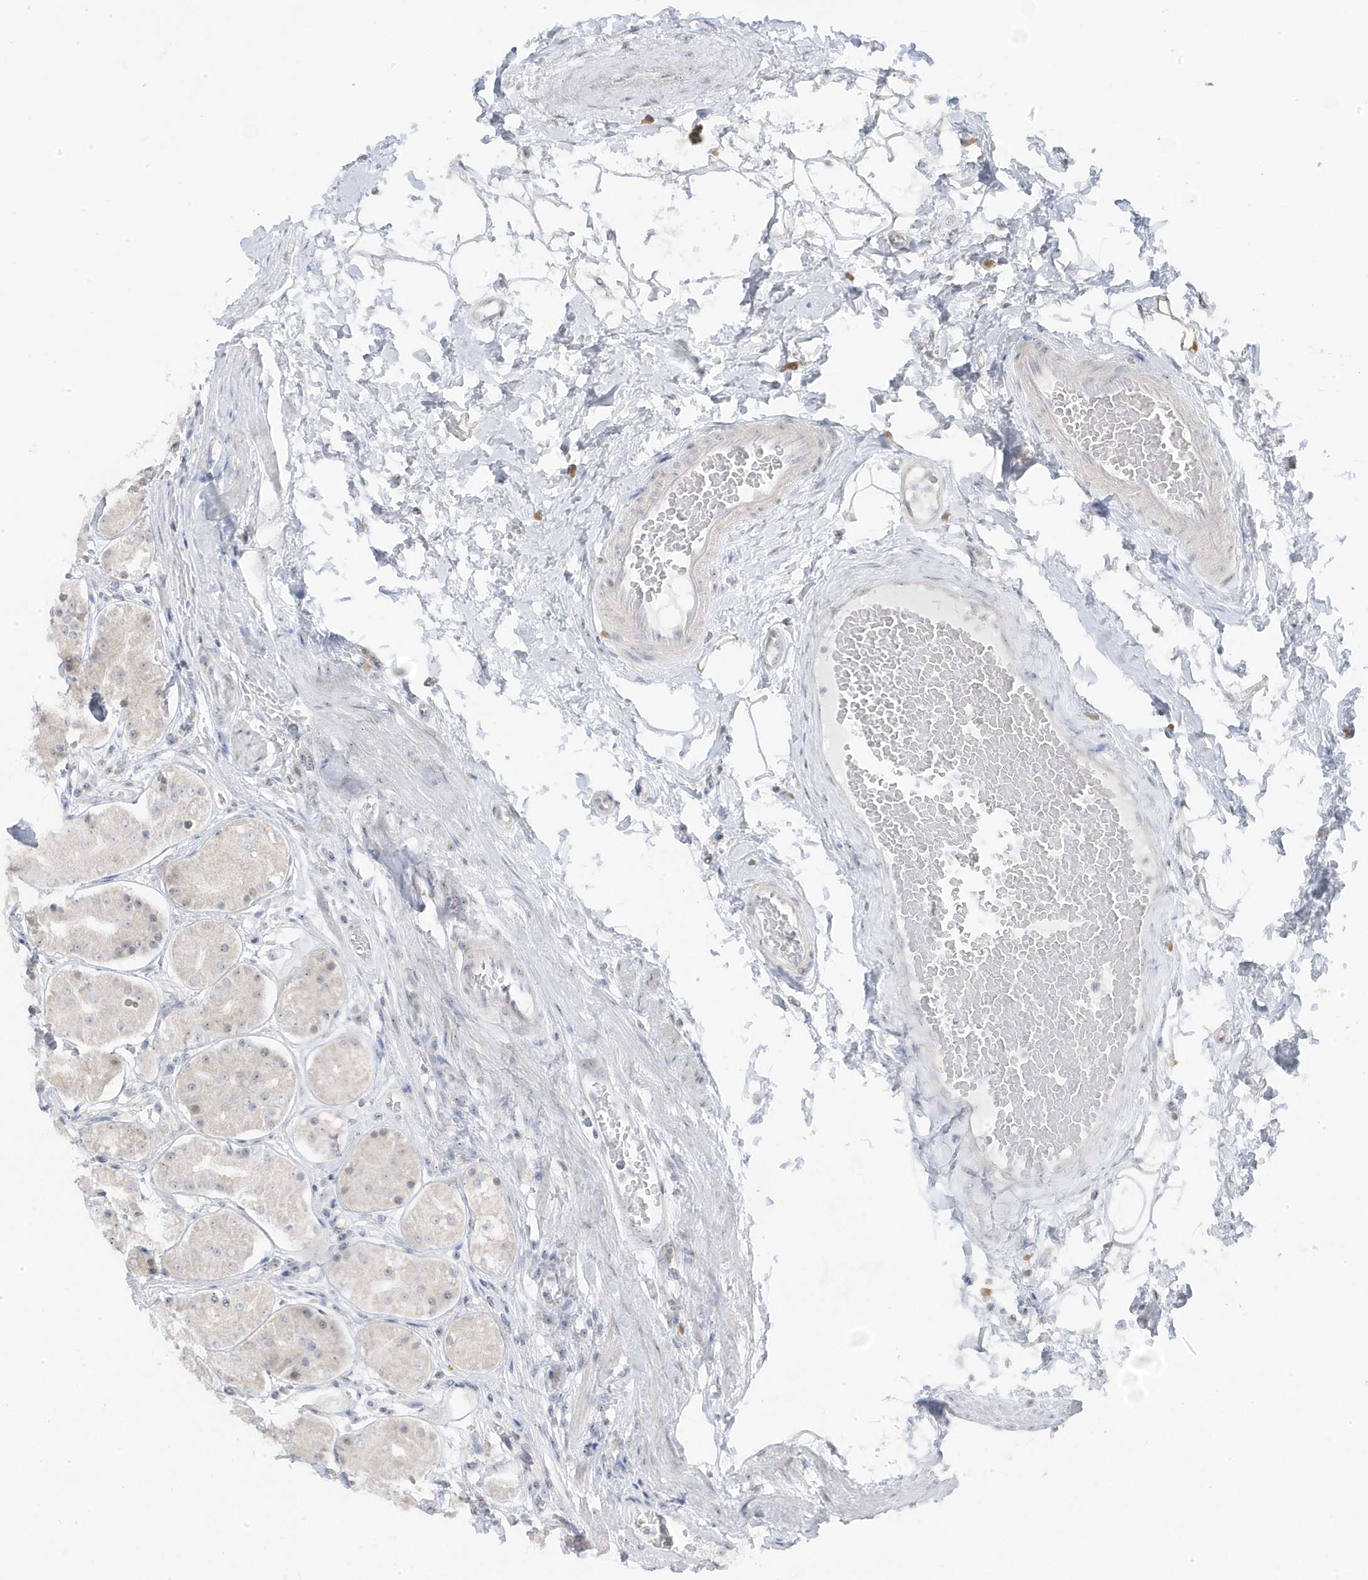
{"staining": {"intensity": "weak", "quantity": "<25%", "location": "cytoplasmic/membranous,nuclear"}, "tissue": "stomach", "cell_type": "Glandular cells", "image_type": "normal", "snomed": [{"axis": "morphology", "description": "Normal tissue, NOS"}, {"axis": "topography", "description": "Stomach"}, {"axis": "topography", "description": "Stomach, lower"}], "caption": "This micrograph is of unremarkable stomach stained with immunohistochemistry to label a protein in brown with the nuclei are counter-stained blue. There is no expression in glandular cells.", "gene": "TSEN15", "patient": {"sex": "female", "age": 56}}